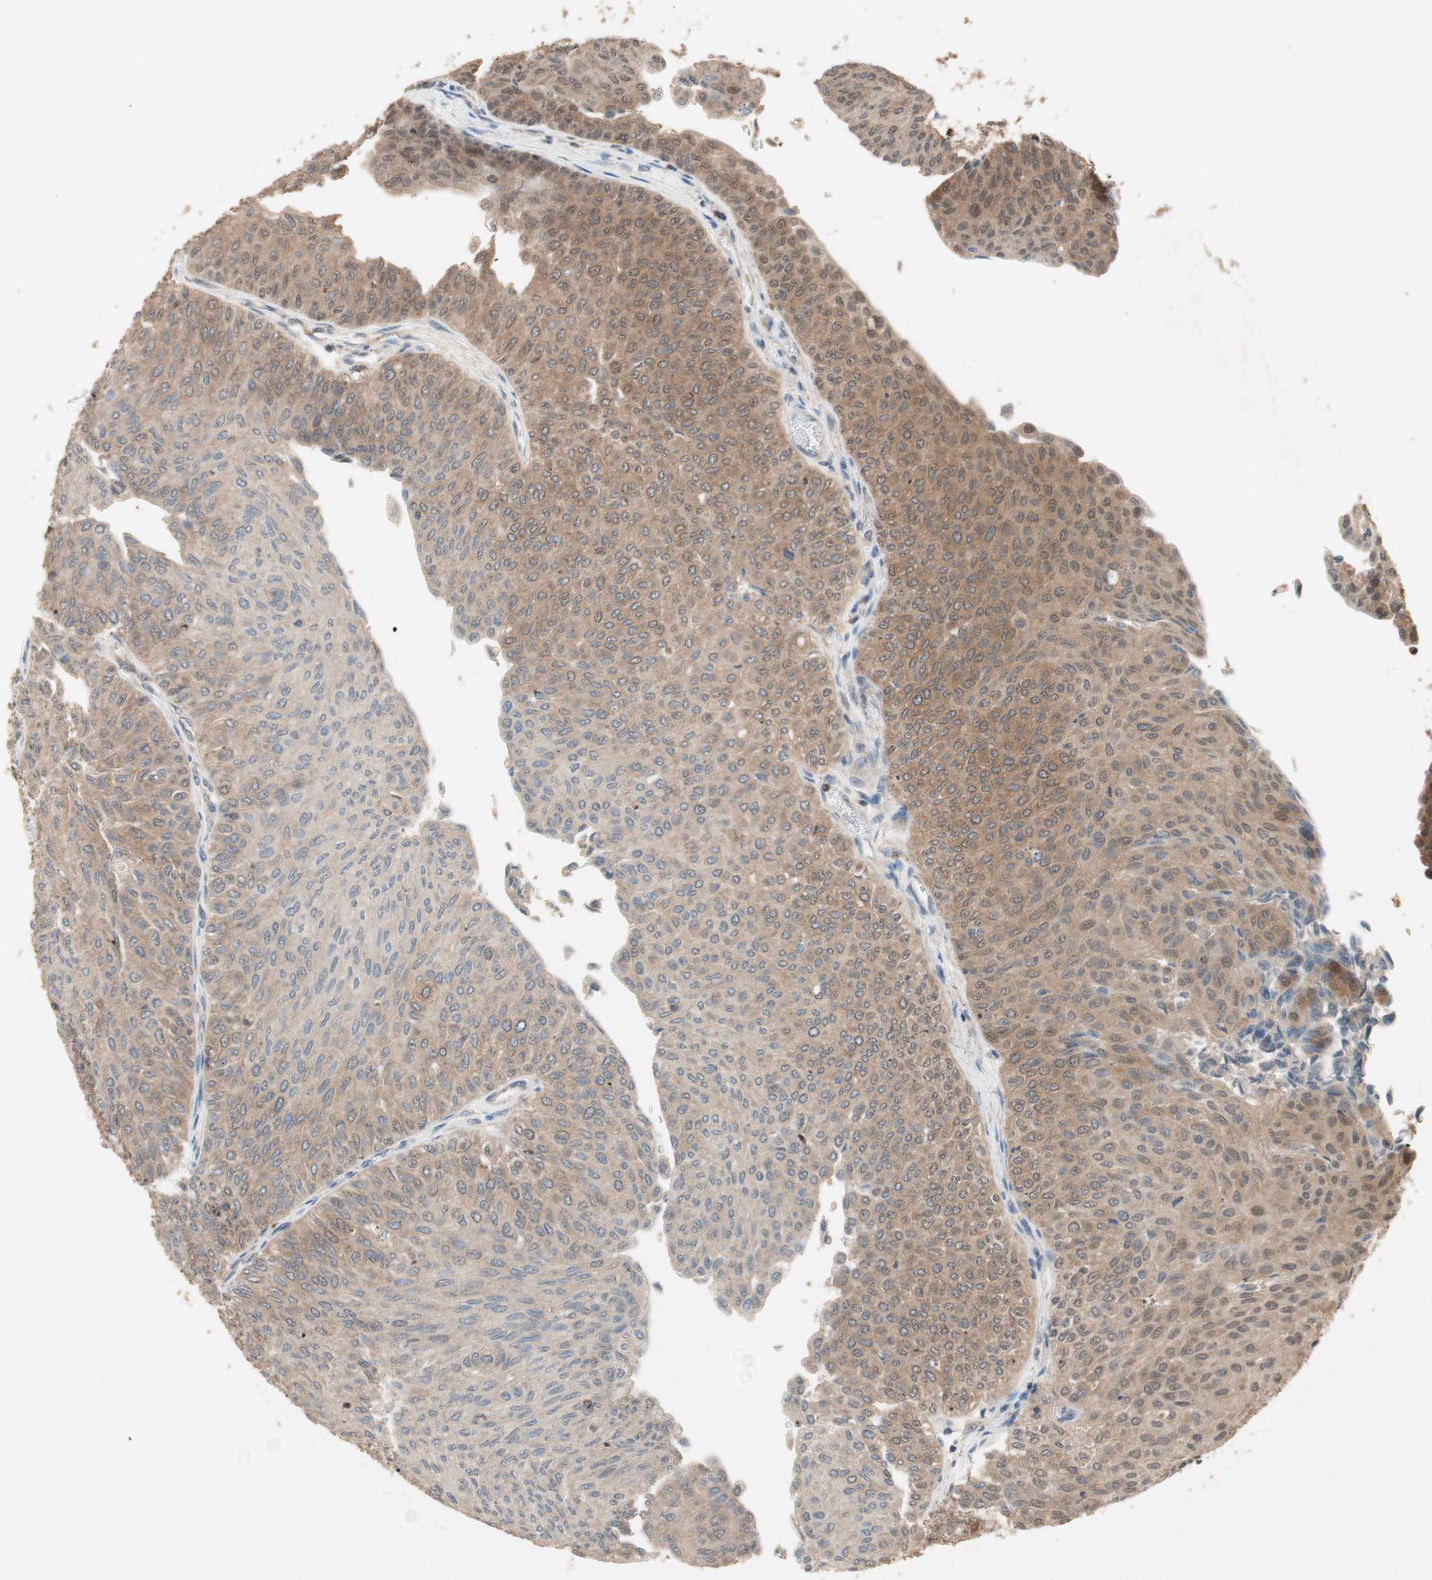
{"staining": {"intensity": "moderate", "quantity": ">75%", "location": "cytoplasmic/membranous"}, "tissue": "urothelial cancer", "cell_type": "Tumor cells", "image_type": "cancer", "snomed": [{"axis": "morphology", "description": "Urothelial carcinoma, Low grade"}, {"axis": "topography", "description": "Urinary bladder"}], "caption": "Immunohistochemistry (IHC) photomicrograph of neoplastic tissue: urothelial carcinoma (low-grade) stained using immunohistochemistry exhibits medium levels of moderate protein expression localized specifically in the cytoplasmic/membranous of tumor cells, appearing as a cytoplasmic/membranous brown color.", "gene": "GART", "patient": {"sex": "male", "age": 78}}